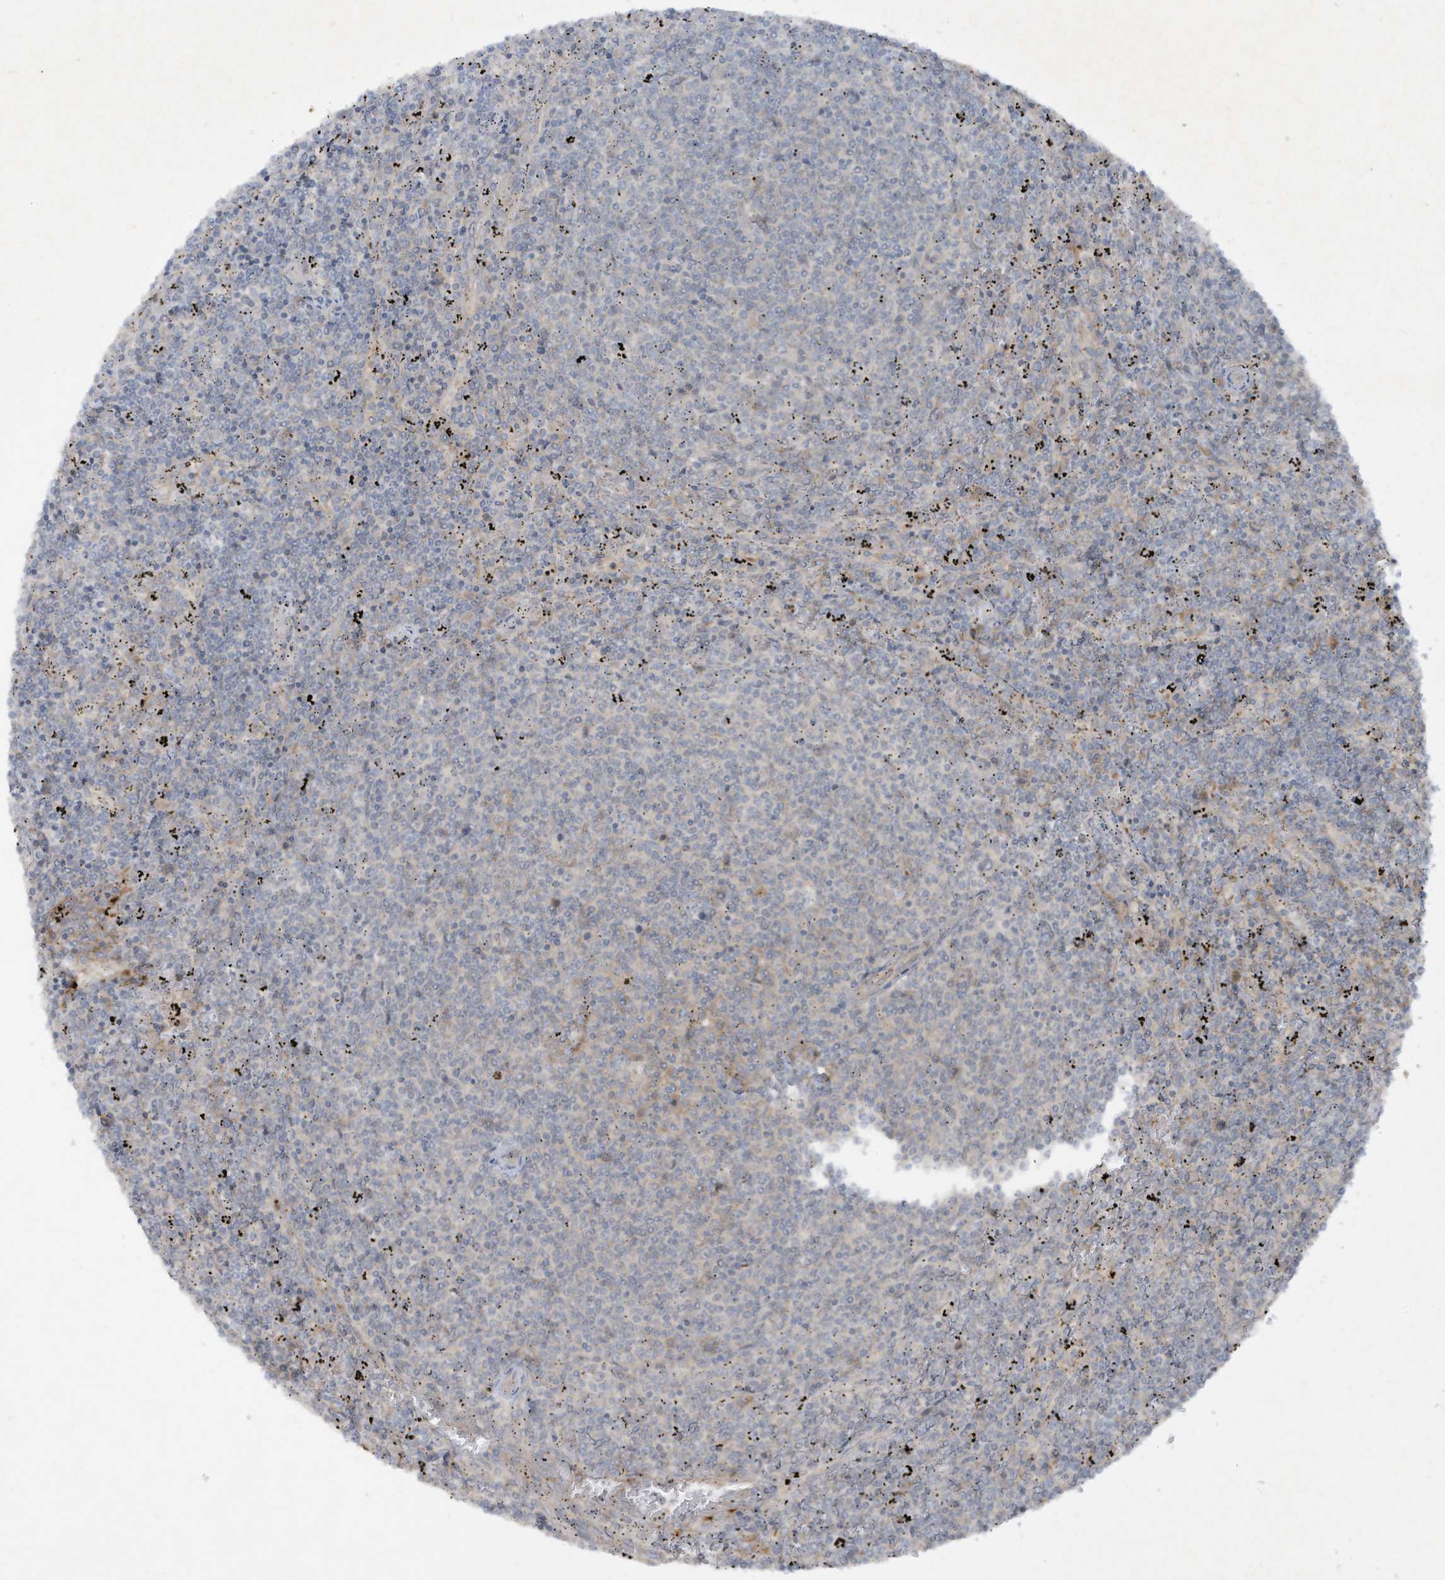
{"staining": {"intensity": "negative", "quantity": "none", "location": "none"}, "tissue": "lymphoma", "cell_type": "Tumor cells", "image_type": "cancer", "snomed": [{"axis": "morphology", "description": "Malignant lymphoma, non-Hodgkin's type, Low grade"}, {"axis": "topography", "description": "Spleen"}], "caption": "High power microscopy photomicrograph of an immunohistochemistry image of malignant lymphoma, non-Hodgkin's type (low-grade), revealing no significant staining in tumor cells. Brightfield microscopy of immunohistochemistry stained with DAB (brown) and hematoxylin (blue), captured at high magnification.", "gene": "FETUB", "patient": {"sex": "female", "age": 50}}